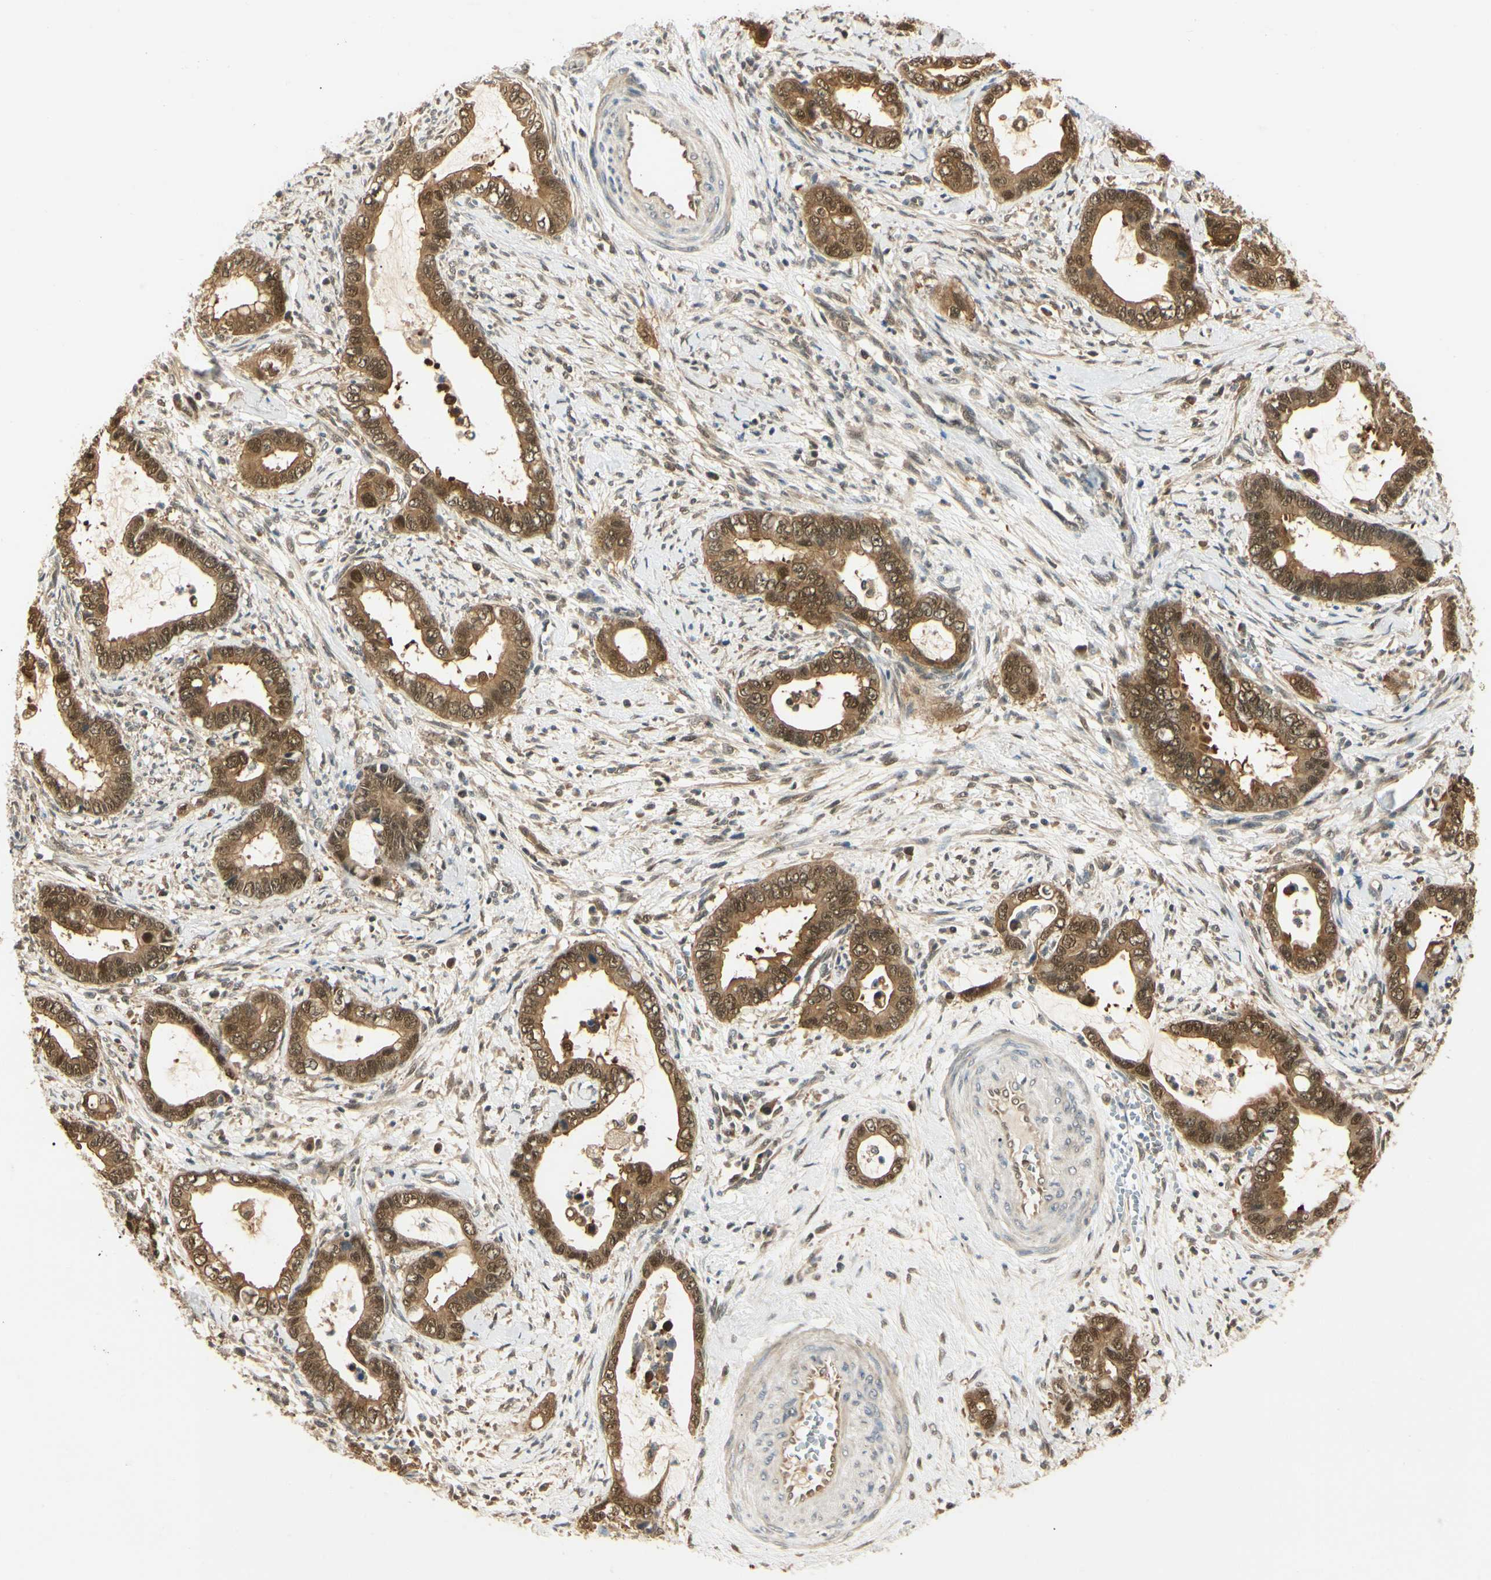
{"staining": {"intensity": "strong", "quantity": ">75%", "location": "cytoplasmic/membranous,nuclear"}, "tissue": "cervical cancer", "cell_type": "Tumor cells", "image_type": "cancer", "snomed": [{"axis": "morphology", "description": "Adenocarcinoma, NOS"}, {"axis": "topography", "description": "Cervix"}], "caption": "DAB (3,3'-diaminobenzidine) immunohistochemical staining of adenocarcinoma (cervical) exhibits strong cytoplasmic/membranous and nuclear protein positivity in about >75% of tumor cells.", "gene": "UBE2Z", "patient": {"sex": "female", "age": 44}}